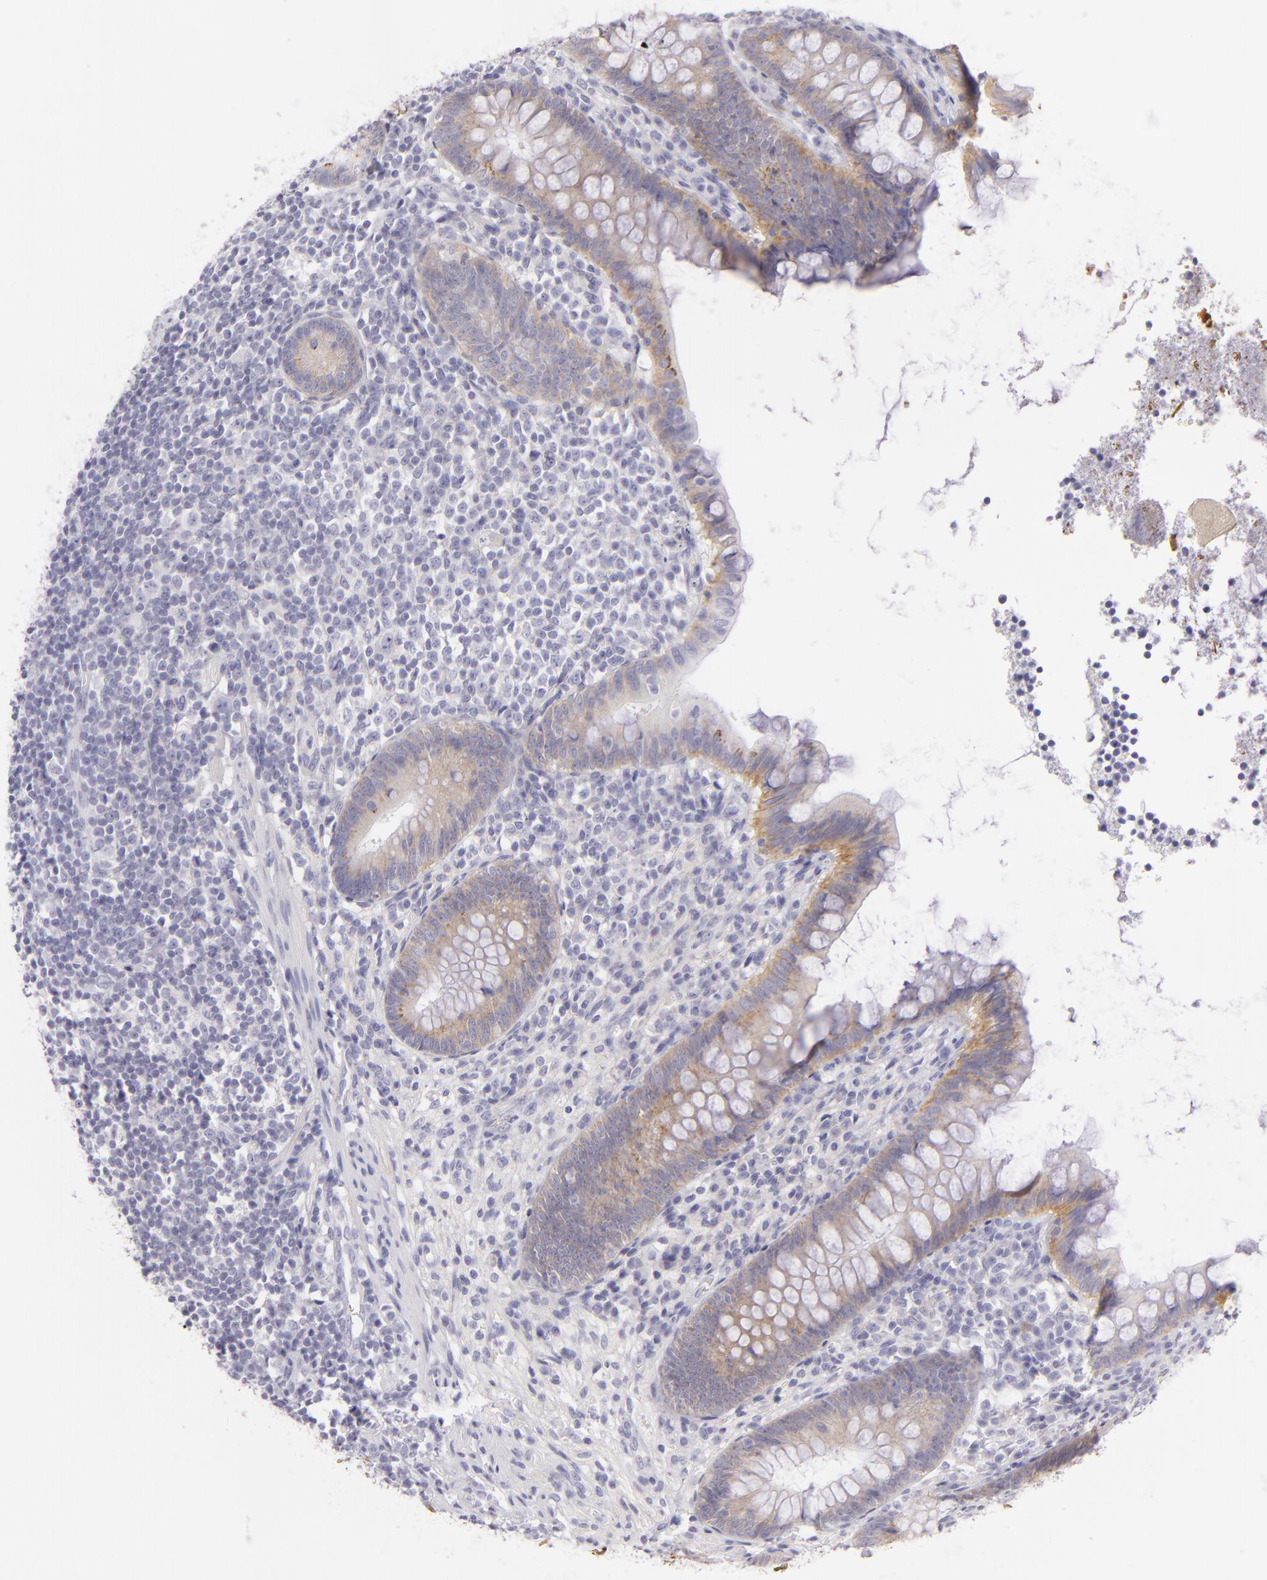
{"staining": {"intensity": "moderate", "quantity": ">75%", "location": "cytoplasmic/membranous"}, "tissue": "appendix", "cell_type": "Glandular cells", "image_type": "normal", "snomed": [{"axis": "morphology", "description": "Normal tissue, NOS"}, {"axis": "topography", "description": "Appendix"}], "caption": "Immunohistochemistry staining of benign appendix, which reveals medium levels of moderate cytoplasmic/membranous staining in about >75% of glandular cells indicating moderate cytoplasmic/membranous protein staining. The staining was performed using DAB (brown) for protein detection and nuclei were counterstained in hematoxylin (blue).", "gene": "DLG4", "patient": {"sex": "female", "age": 66}}